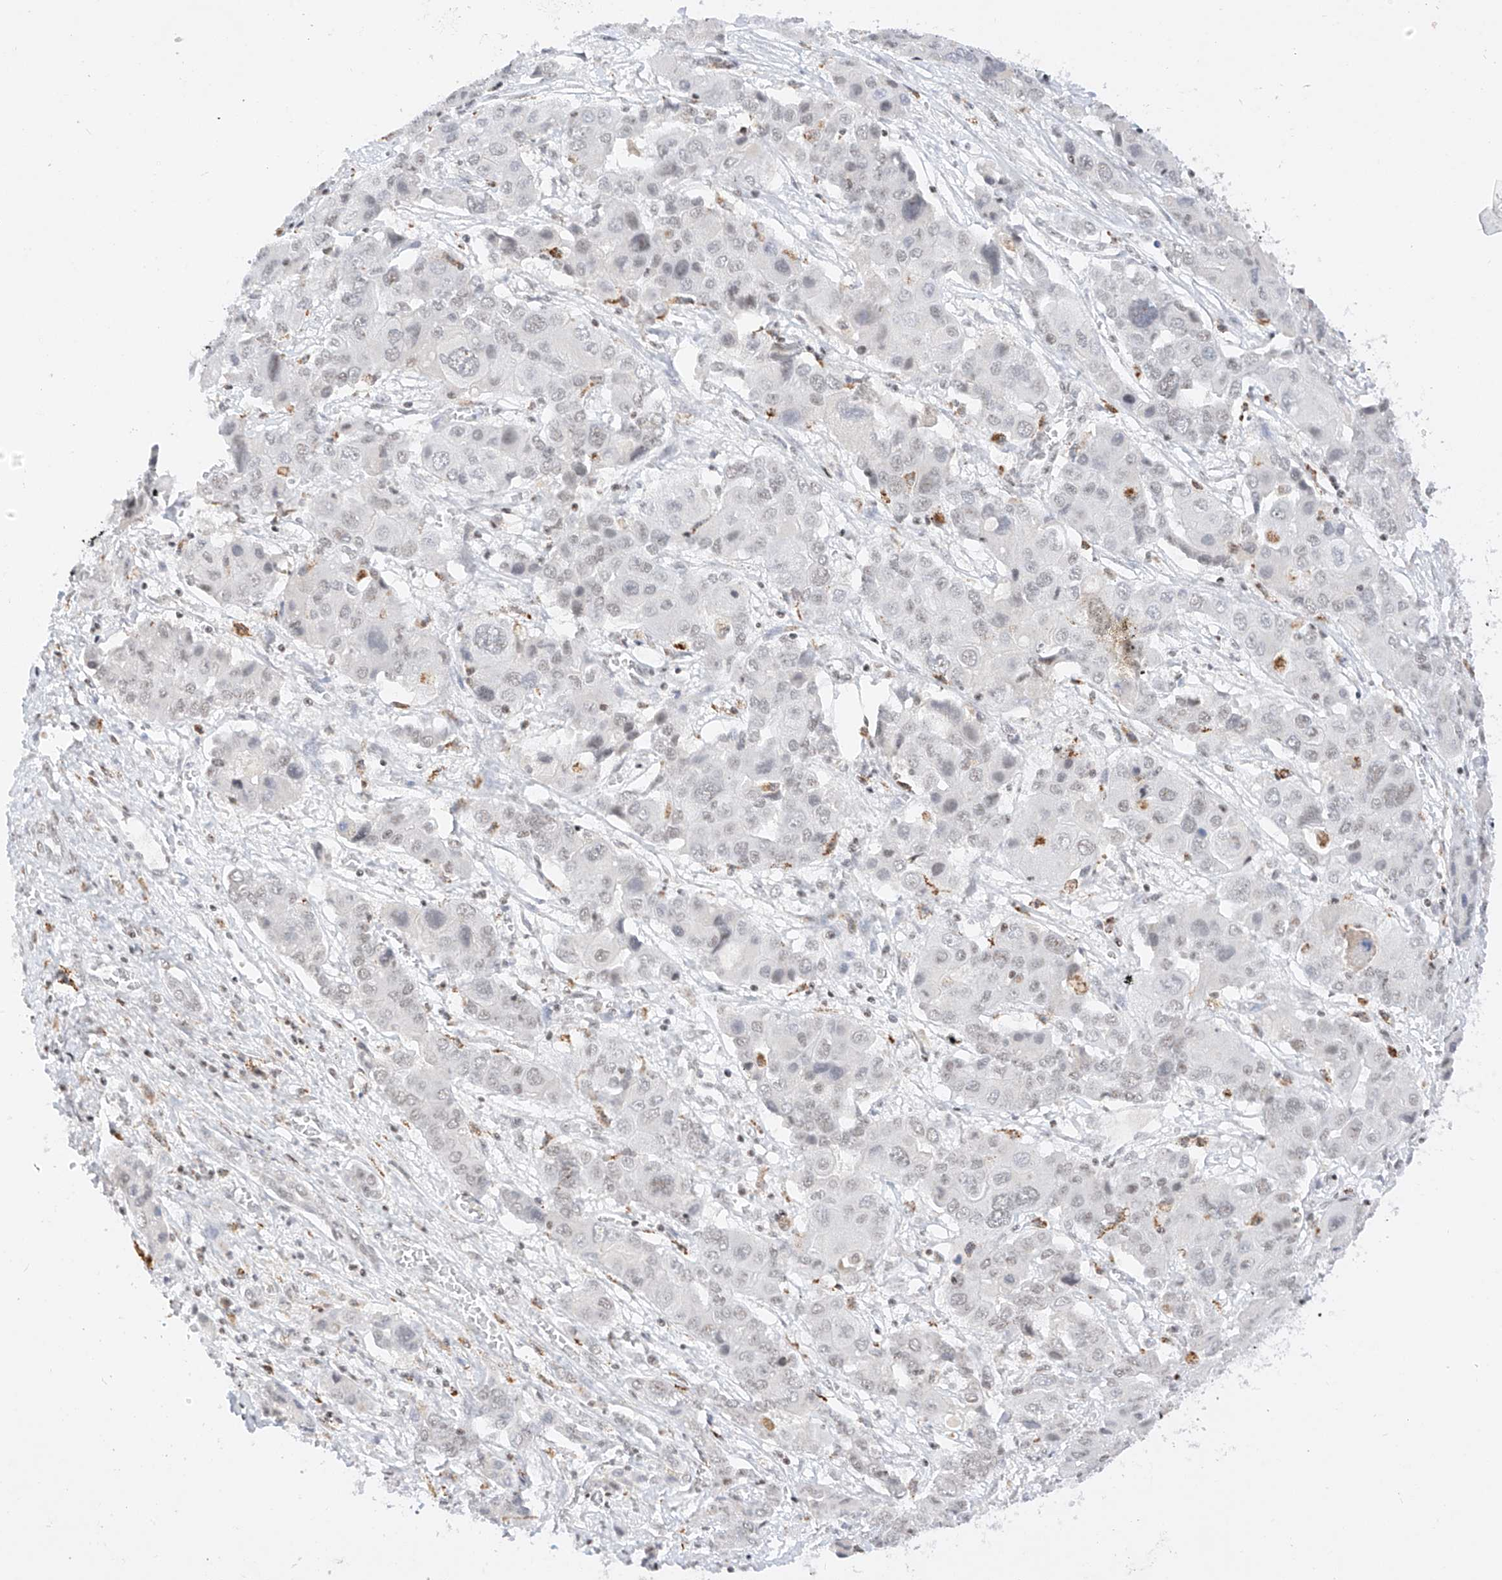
{"staining": {"intensity": "negative", "quantity": "none", "location": "none"}, "tissue": "liver cancer", "cell_type": "Tumor cells", "image_type": "cancer", "snomed": [{"axis": "morphology", "description": "Cholangiocarcinoma"}, {"axis": "topography", "description": "Liver"}], "caption": "DAB (3,3'-diaminobenzidine) immunohistochemical staining of human liver cholangiocarcinoma reveals no significant positivity in tumor cells.", "gene": "NRF1", "patient": {"sex": "male", "age": 67}}